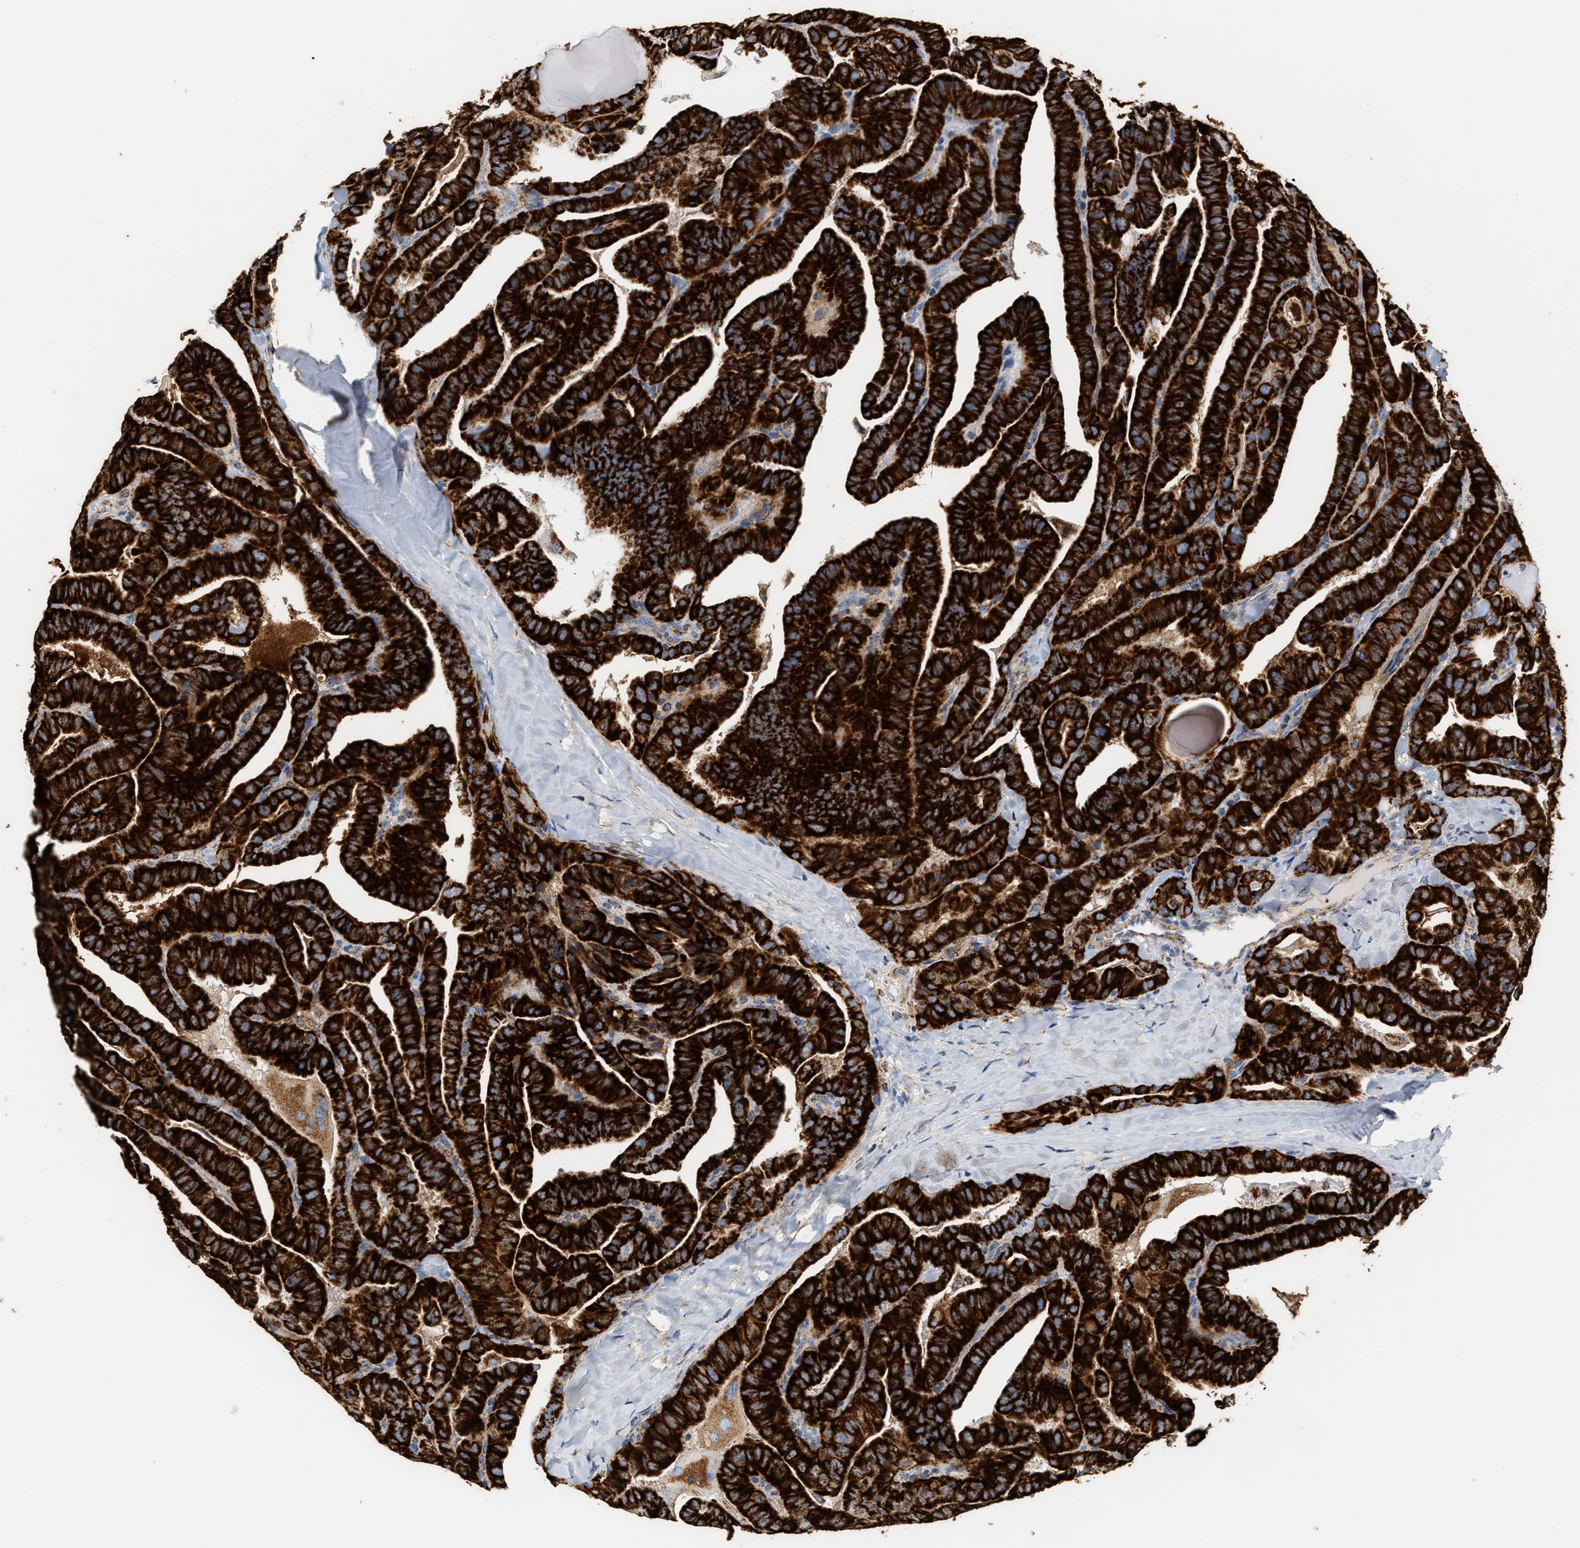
{"staining": {"intensity": "strong", "quantity": ">75%", "location": "cytoplasmic/membranous"}, "tissue": "thyroid cancer", "cell_type": "Tumor cells", "image_type": "cancer", "snomed": [{"axis": "morphology", "description": "Papillary adenocarcinoma, NOS"}, {"axis": "topography", "description": "Thyroid gland"}], "caption": "A brown stain labels strong cytoplasmic/membranous staining of a protein in thyroid cancer tumor cells. Using DAB (brown) and hematoxylin (blue) stains, captured at high magnification using brightfield microscopy.", "gene": "SHMT2", "patient": {"sex": "male", "age": 77}}